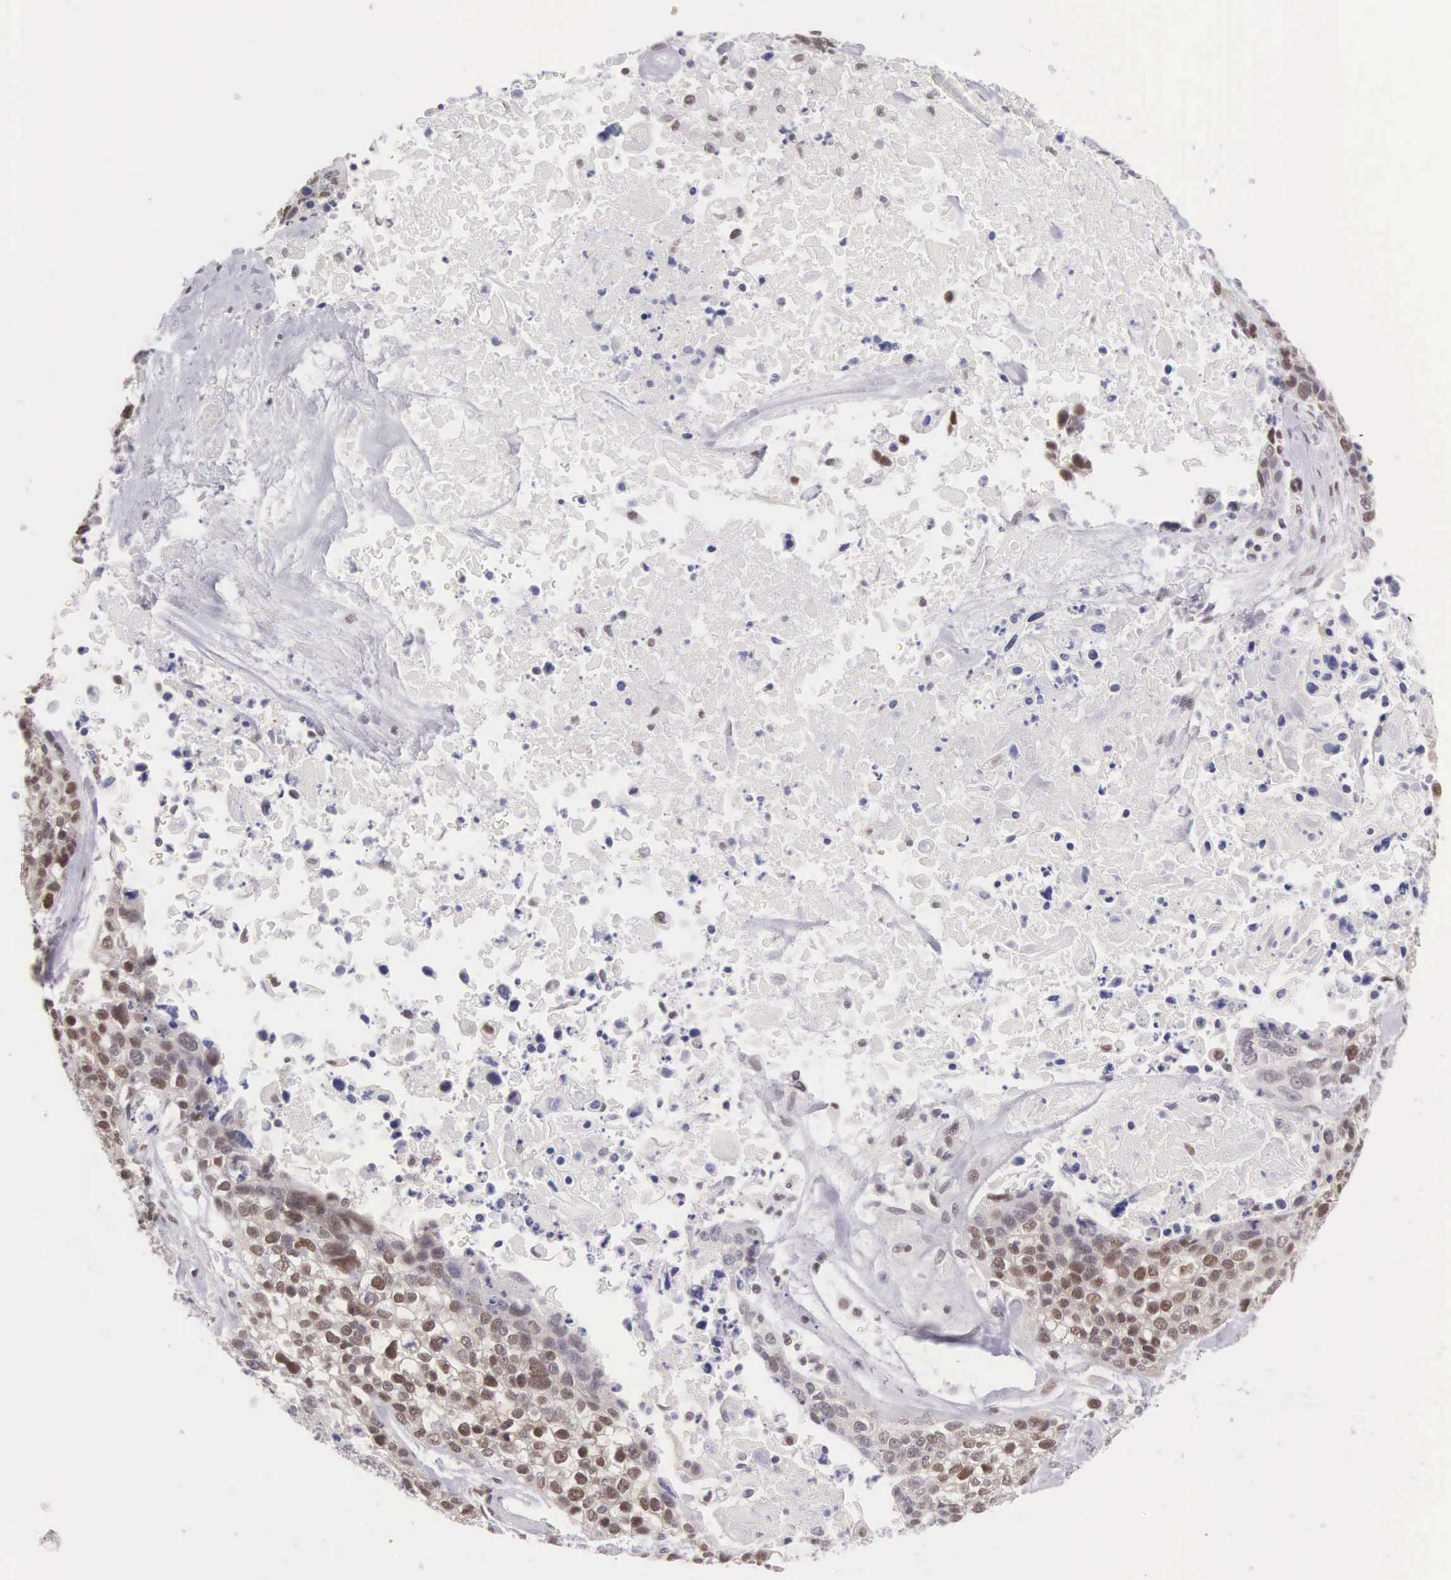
{"staining": {"intensity": "strong", "quantity": ">75%", "location": "nuclear"}, "tissue": "lung cancer", "cell_type": "Tumor cells", "image_type": "cancer", "snomed": [{"axis": "morphology", "description": "Squamous cell carcinoma, NOS"}, {"axis": "topography", "description": "Lymph node"}, {"axis": "topography", "description": "Lung"}], "caption": "The micrograph demonstrates immunohistochemical staining of lung squamous cell carcinoma. There is strong nuclear positivity is present in about >75% of tumor cells.", "gene": "CCDC117", "patient": {"sex": "male", "age": 74}}